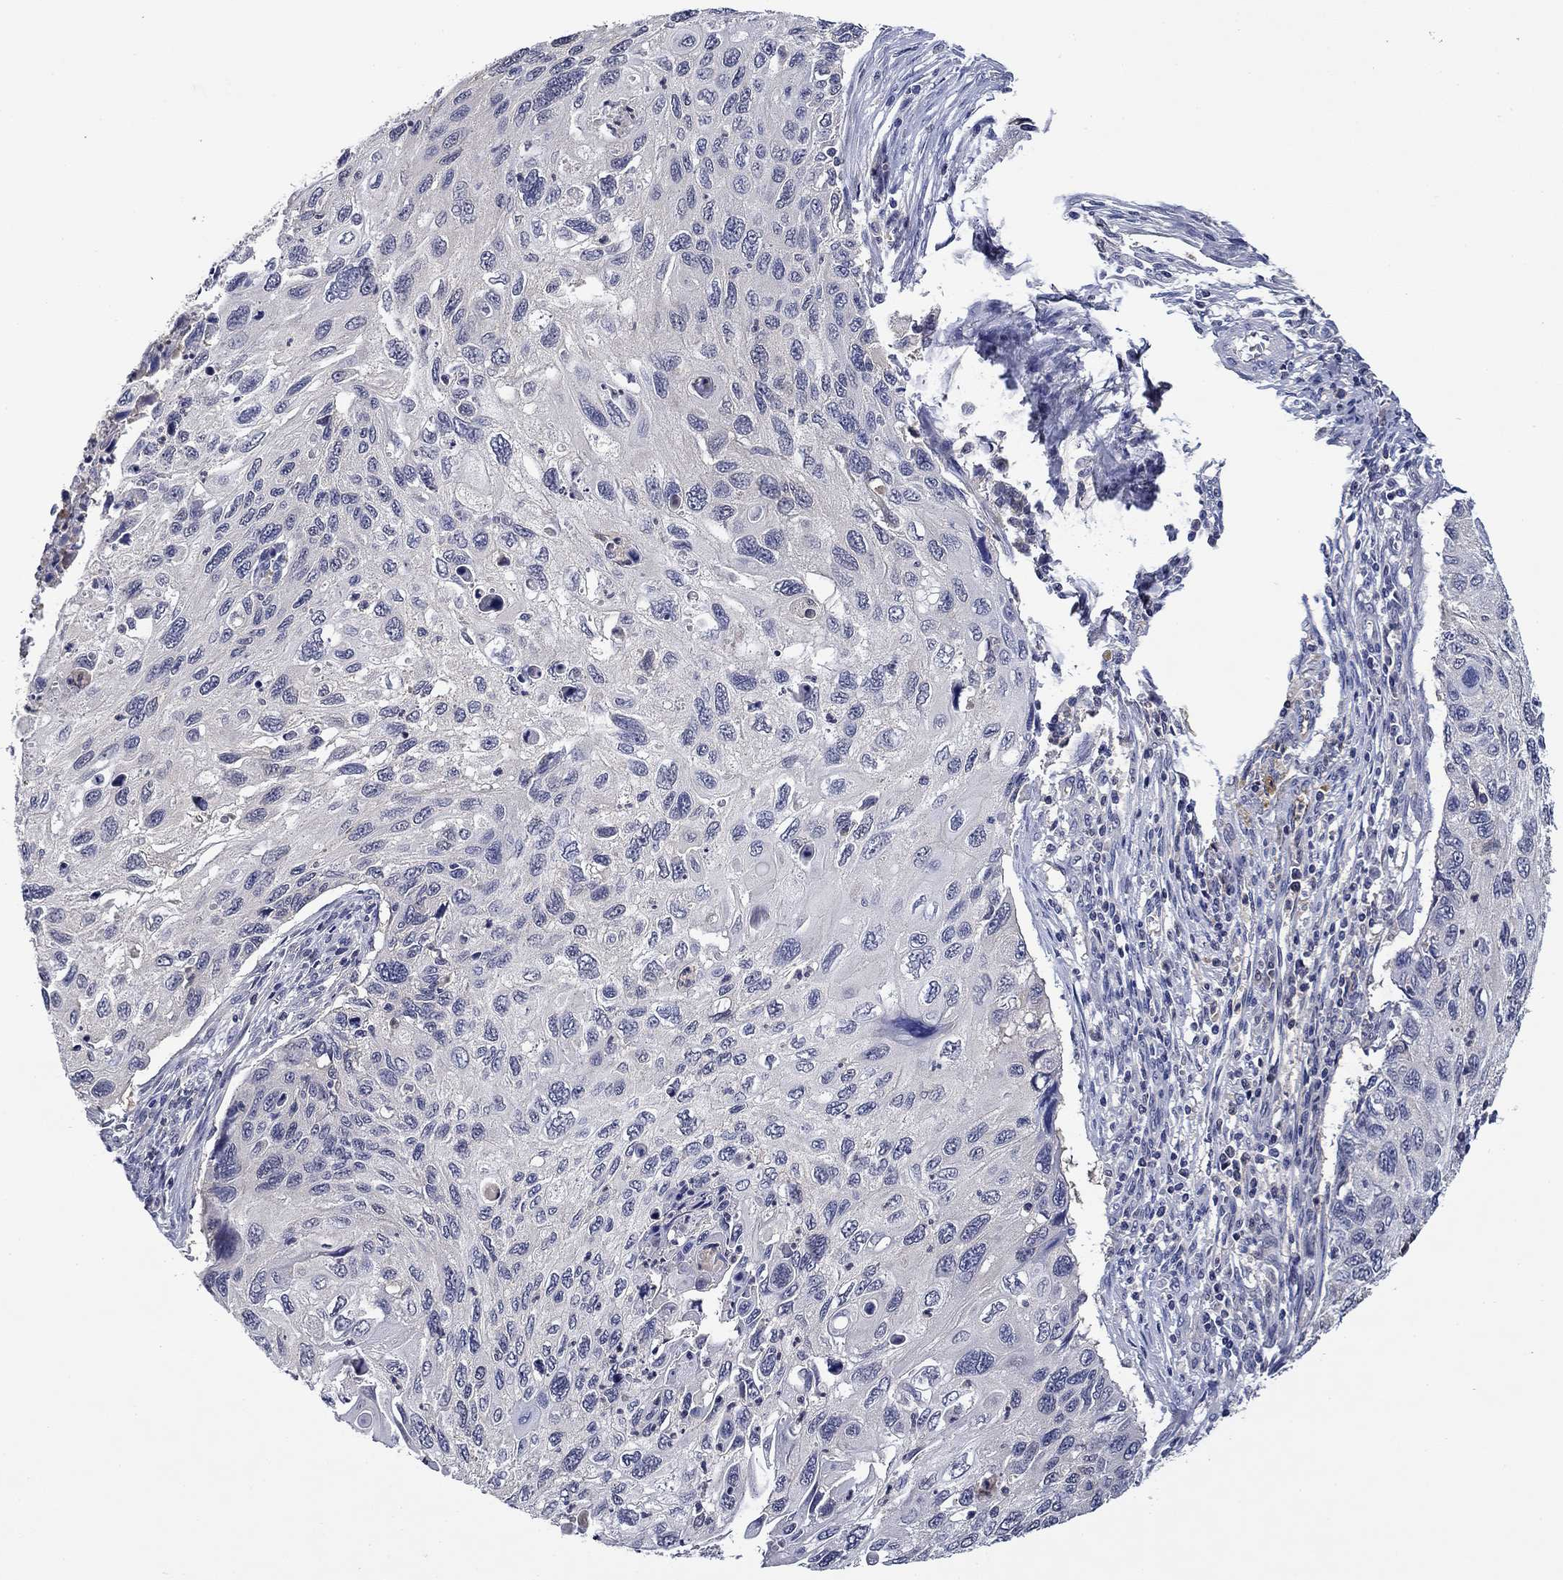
{"staining": {"intensity": "negative", "quantity": "none", "location": "none"}, "tissue": "cervical cancer", "cell_type": "Tumor cells", "image_type": "cancer", "snomed": [{"axis": "morphology", "description": "Squamous cell carcinoma, NOS"}, {"axis": "topography", "description": "Cervix"}], "caption": "Tumor cells show no significant positivity in cervical cancer (squamous cell carcinoma).", "gene": "DDTL", "patient": {"sex": "female", "age": 70}}